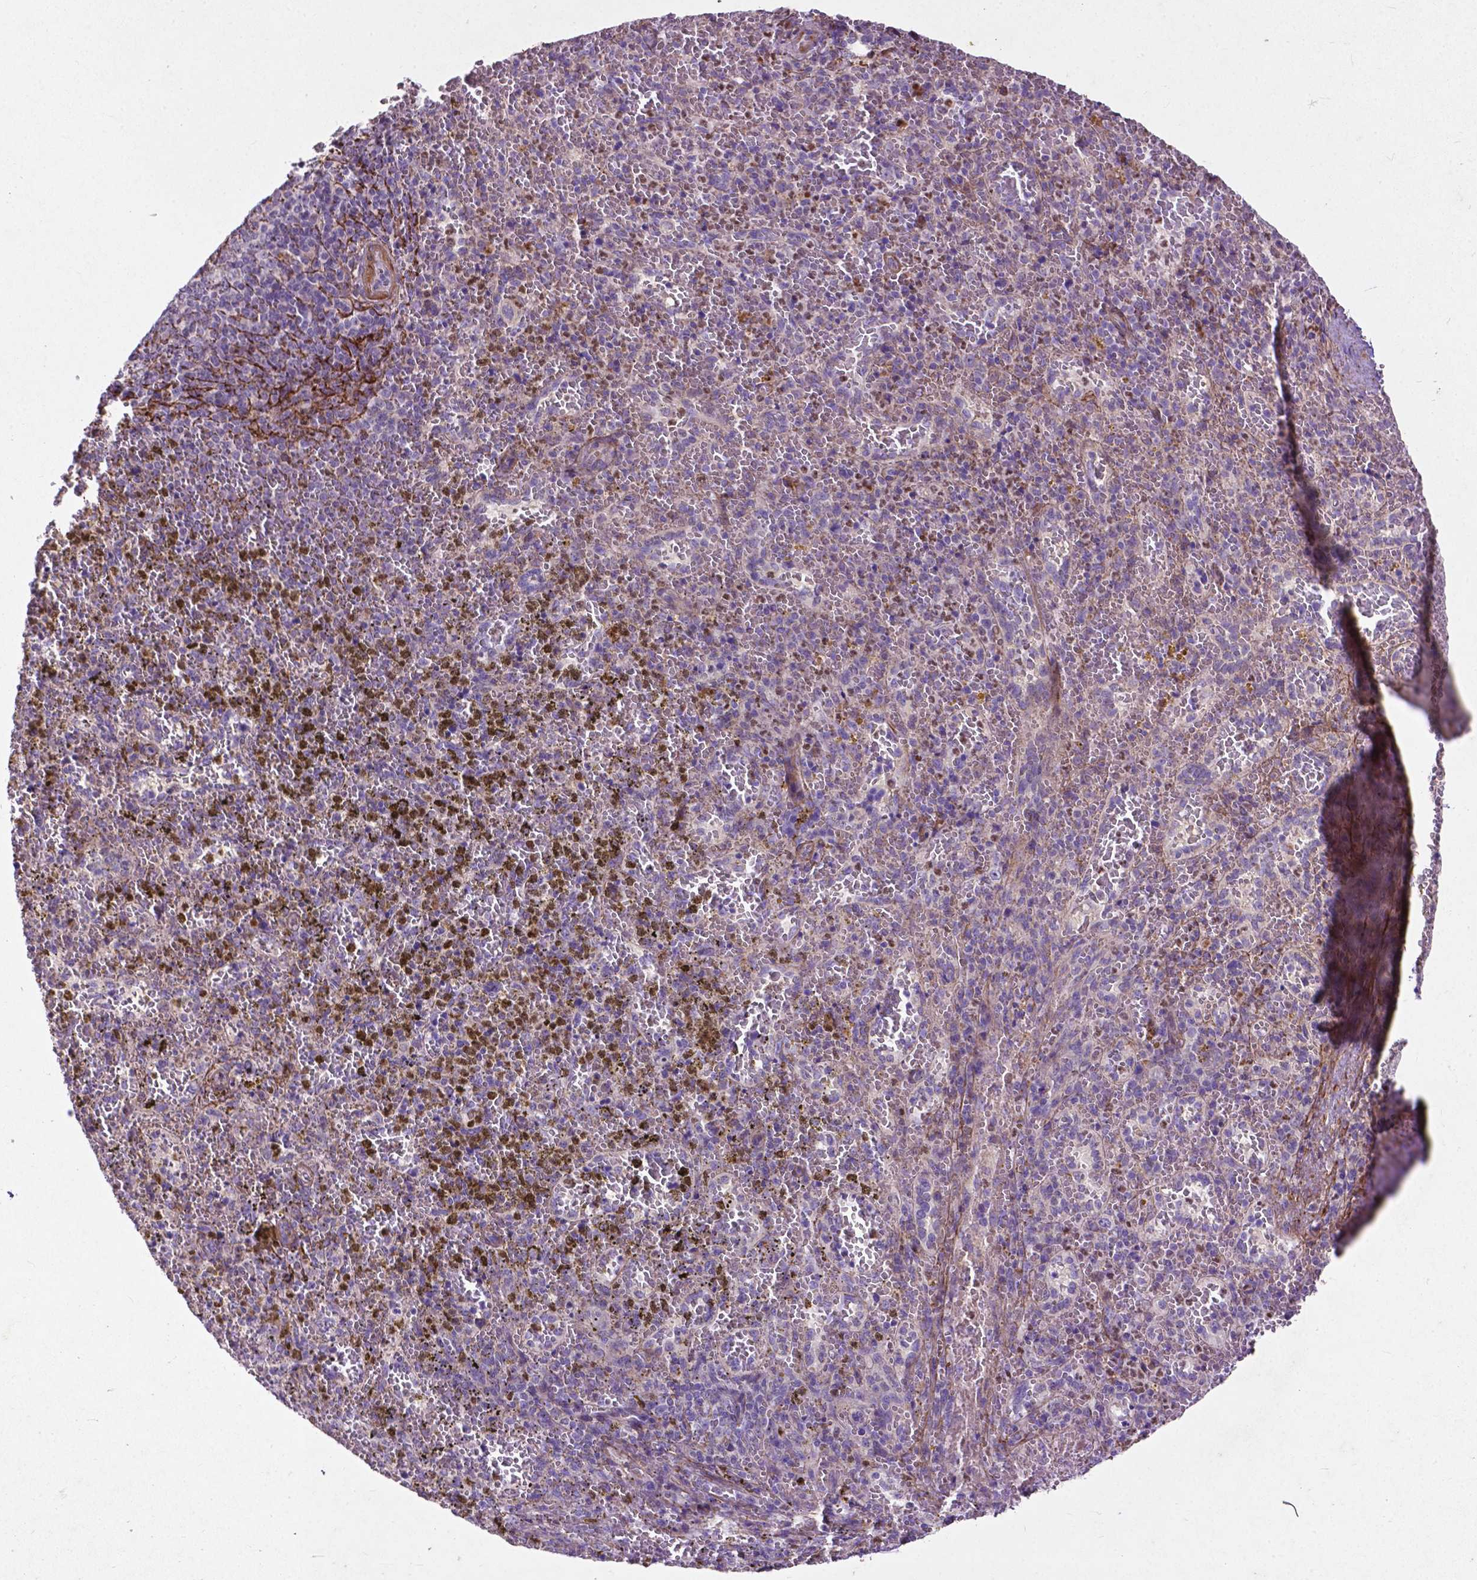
{"staining": {"intensity": "strong", "quantity": "<25%", "location": "cytoplasmic/membranous"}, "tissue": "spleen", "cell_type": "Cells in red pulp", "image_type": "normal", "snomed": [{"axis": "morphology", "description": "Normal tissue, NOS"}, {"axis": "topography", "description": "Spleen"}], "caption": "Strong cytoplasmic/membranous protein expression is present in approximately <25% of cells in red pulp in spleen. (DAB (3,3'-diaminobenzidine) = brown stain, brightfield microscopy at high magnification).", "gene": "THEGL", "patient": {"sex": "female", "age": 50}}